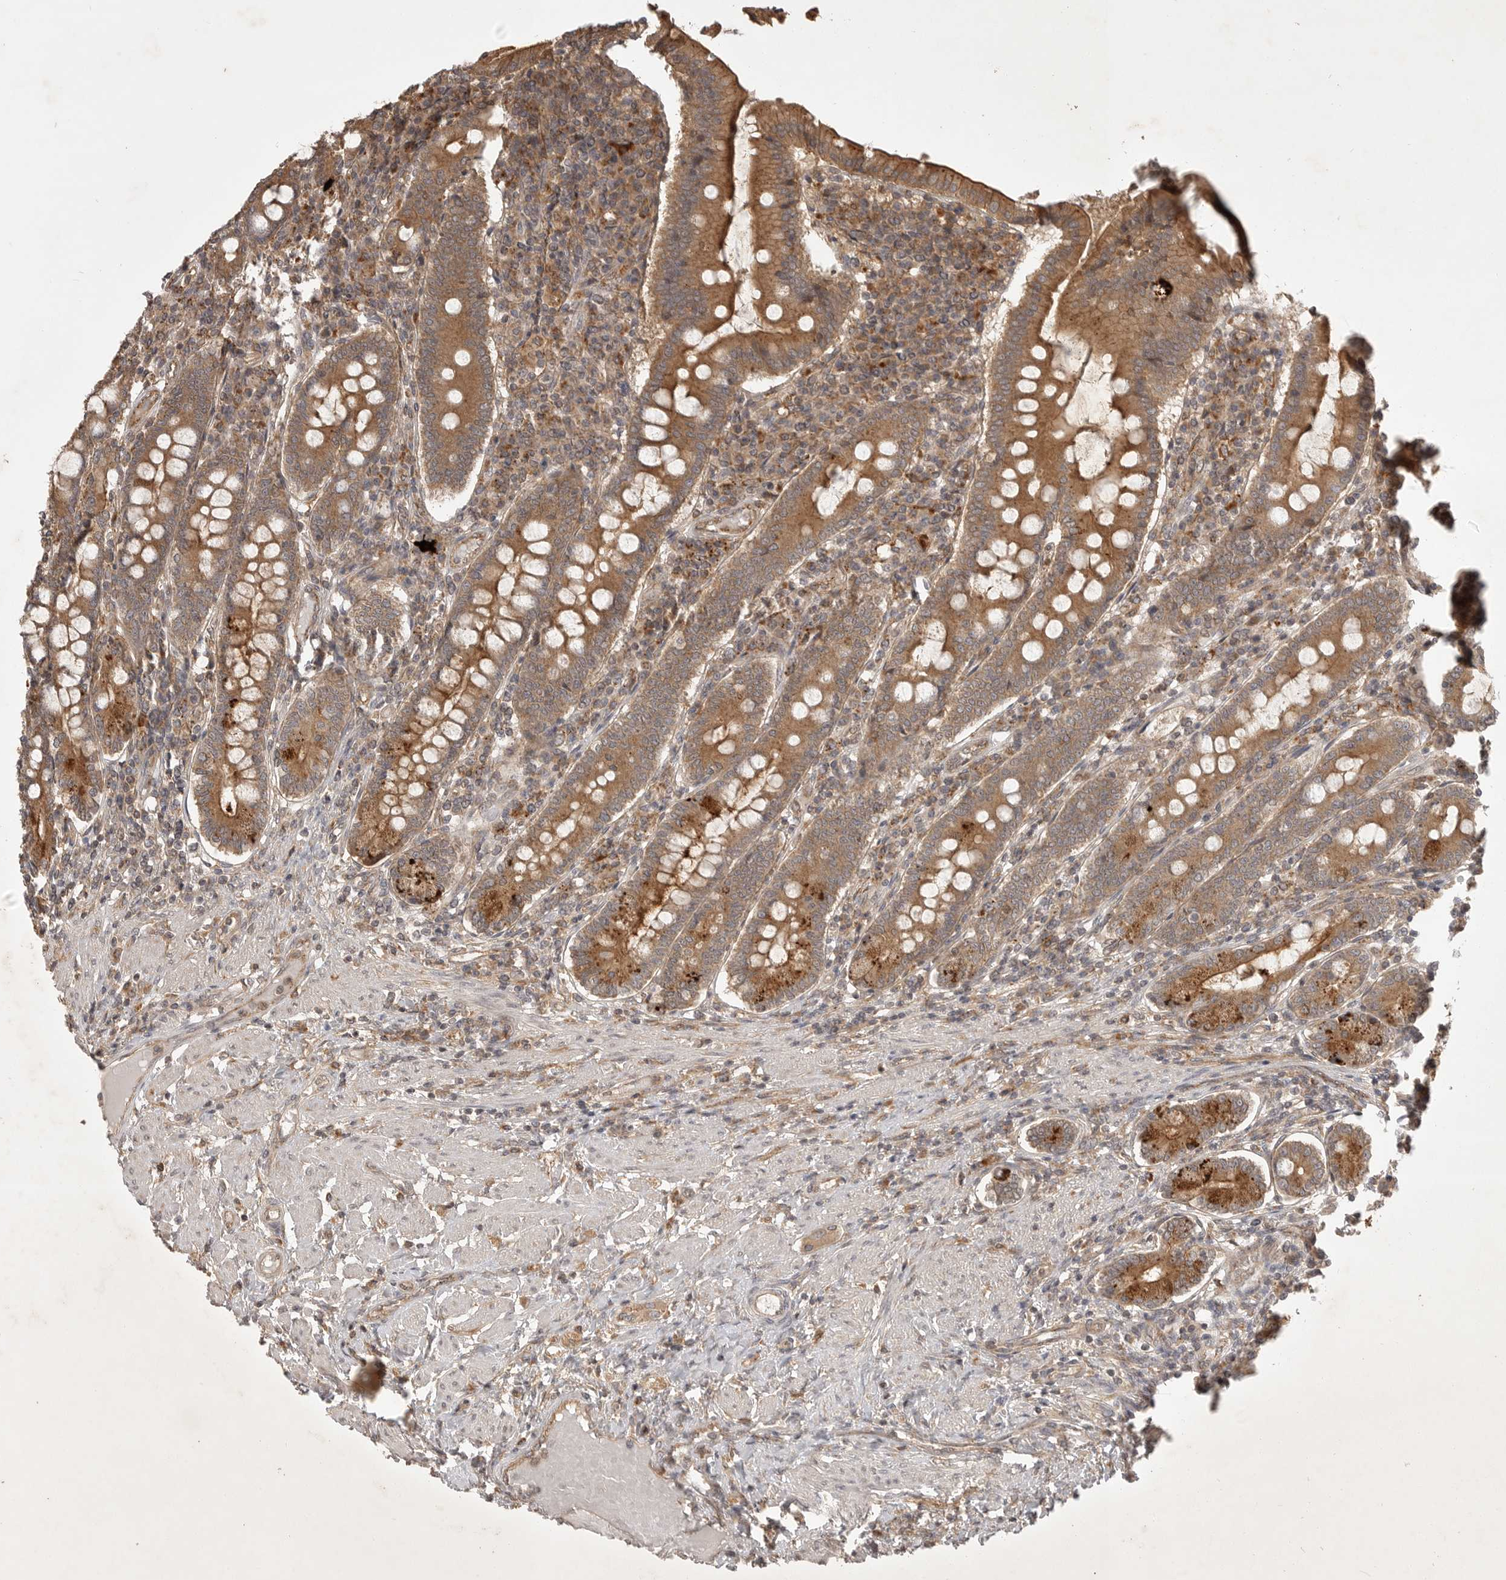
{"staining": {"intensity": "moderate", "quantity": ">75%", "location": "cytoplasmic/membranous"}, "tissue": "duodenum", "cell_type": "Glandular cells", "image_type": "normal", "snomed": [{"axis": "morphology", "description": "Normal tissue, NOS"}, {"axis": "morphology", "description": "Adenocarcinoma, NOS"}, {"axis": "topography", "description": "Pancreas"}, {"axis": "topography", "description": "Duodenum"}], "caption": "Immunohistochemistry (IHC) of normal duodenum reveals medium levels of moderate cytoplasmic/membranous staining in about >75% of glandular cells. The protein is stained brown, and the nuclei are stained in blue (DAB (3,3'-diaminobenzidine) IHC with brightfield microscopy, high magnification).", "gene": "ZNF232", "patient": {"sex": "male", "age": 50}}